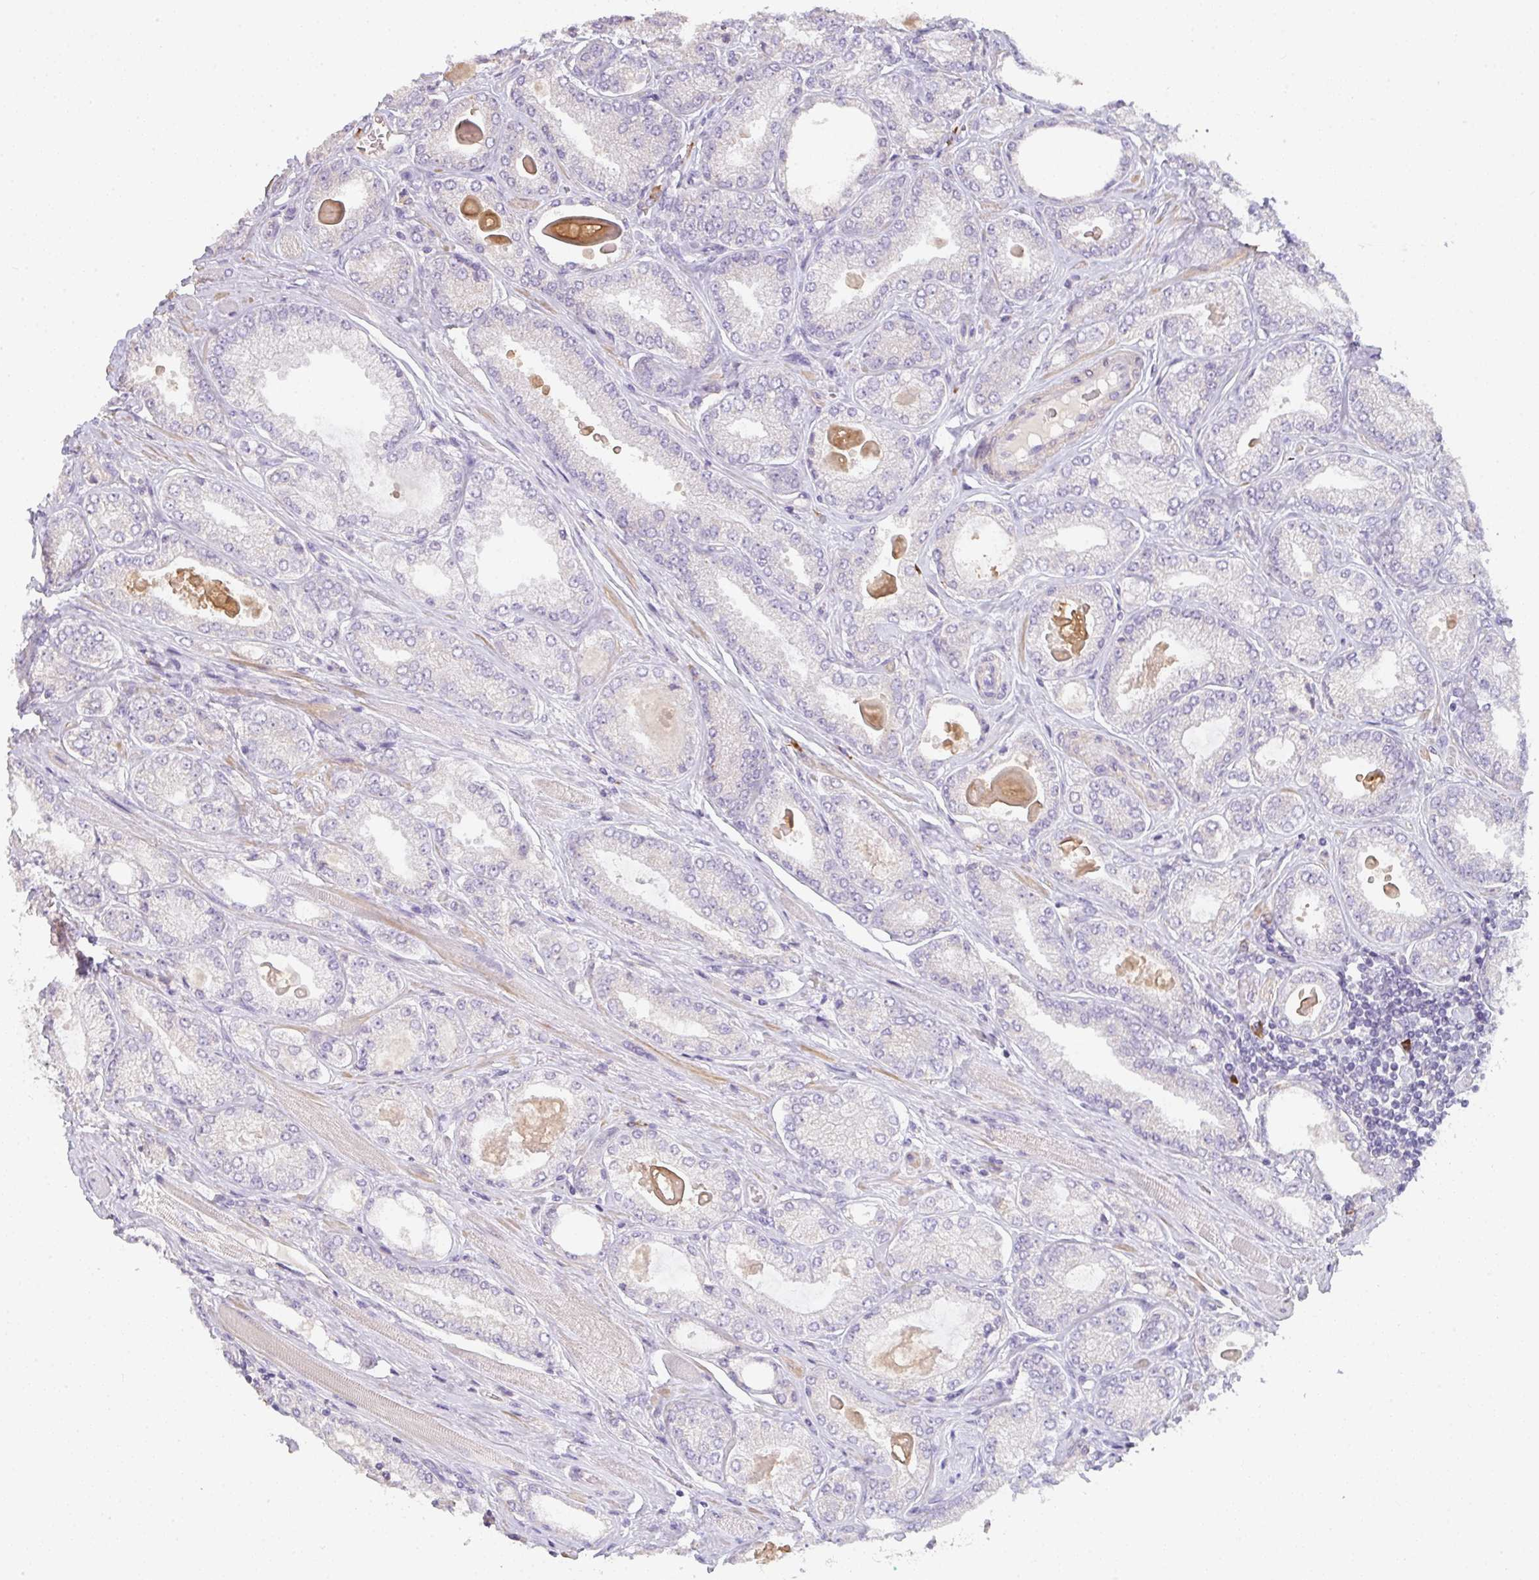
{"staining": {"intensity": "negative", "quantity": "none", "location": "none"}, "tissue": "prostate cancer", "cell_type": "Tumor cells", "image_type": "cancer", "snomed": [{"axis": "morphology", "description": "Adenocarcinoma, High grade"}, {"axis": "topography", "description": "Prostate"}], "caption": "Immunohistochemistry photomicrograph of neoplastic tissue: human high-grade adenocarcinoma (prostate) stained with DAB shows no significant protein expression in tumor cells.", "gene": "ZNF215", "patient": {"sex": "male", "age": 68}}